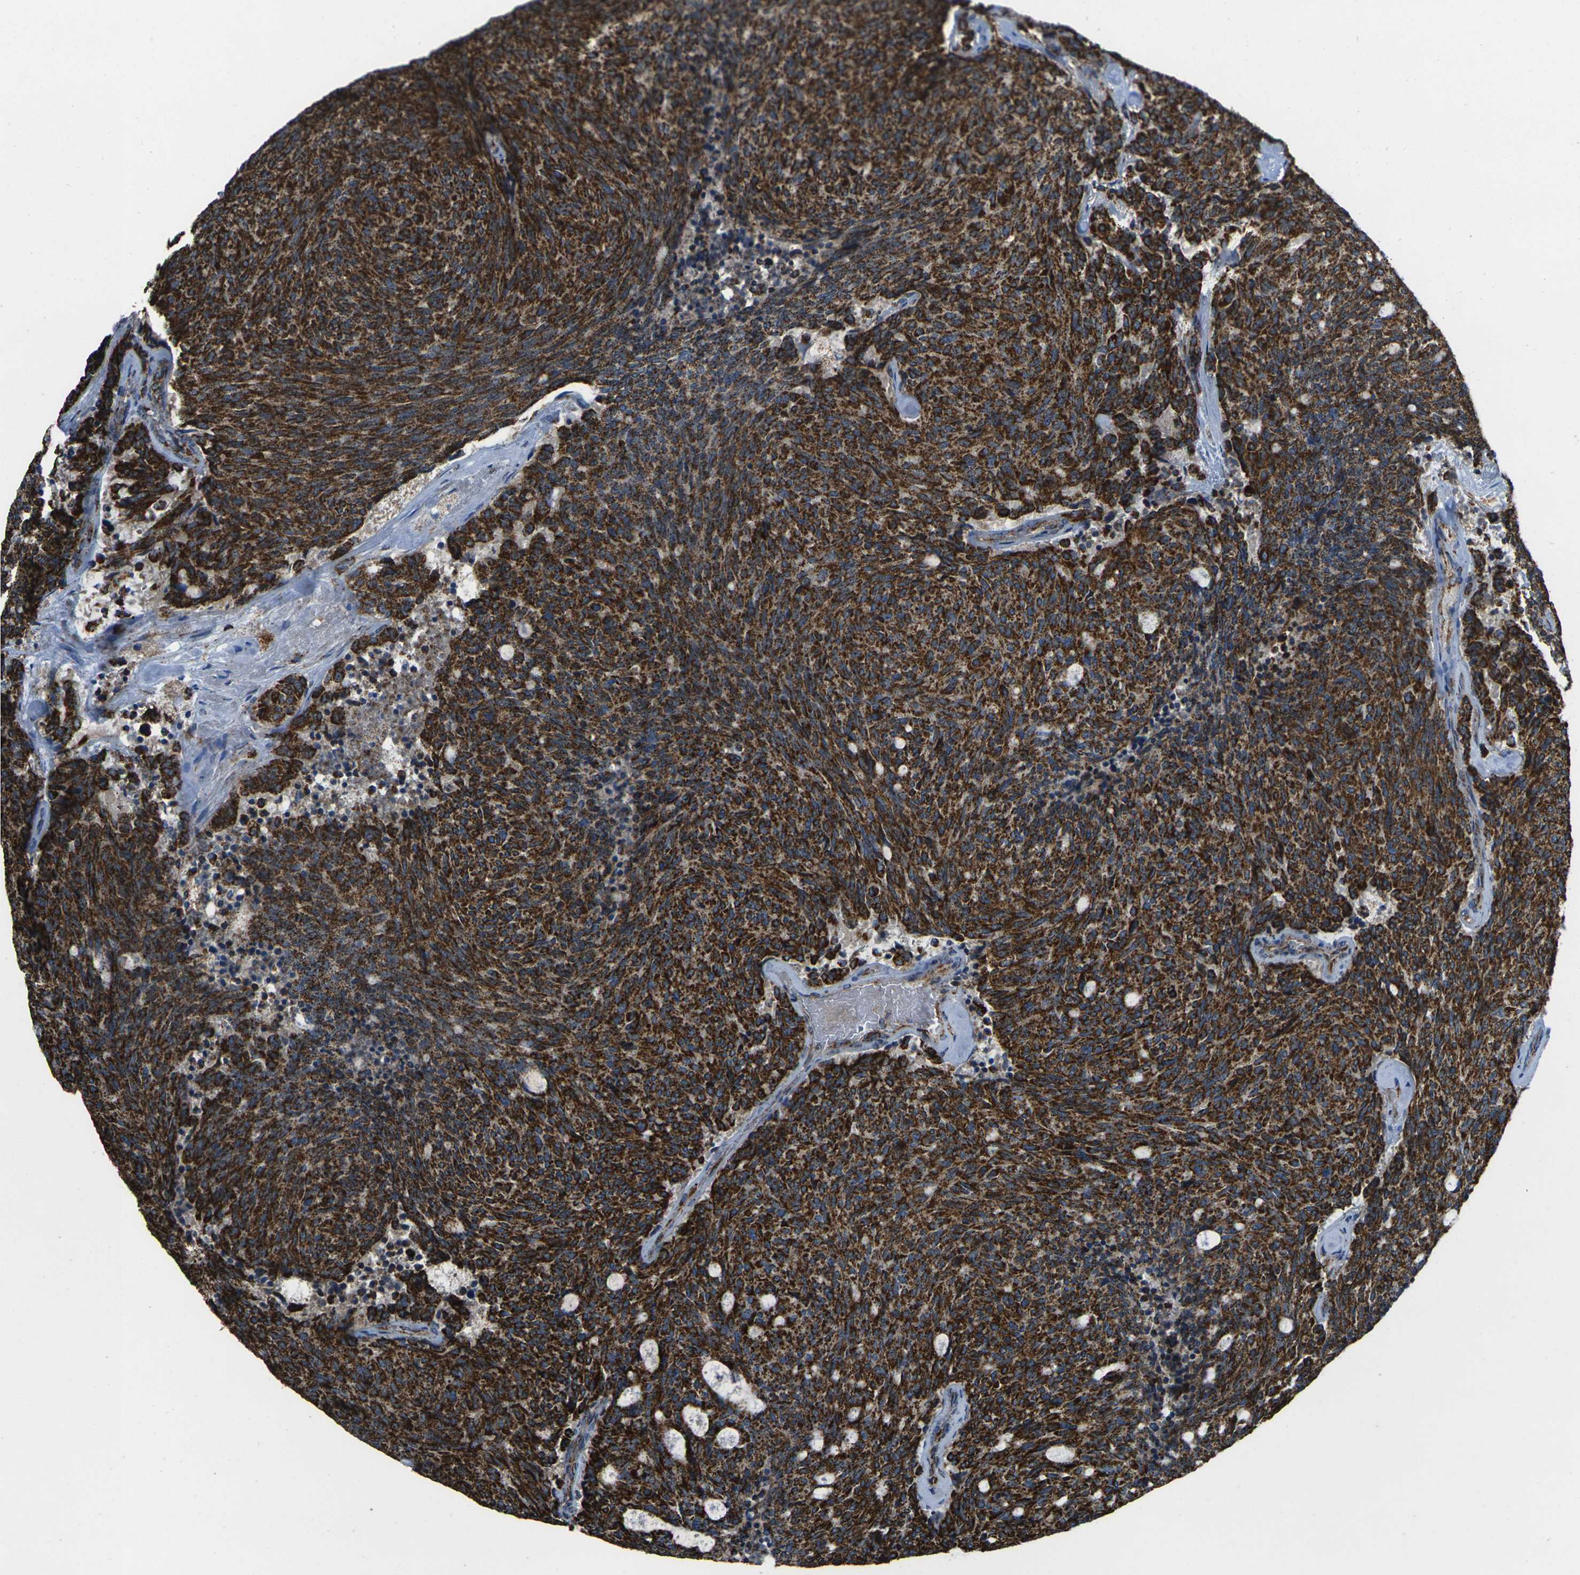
{"staining": {"intensity": "strong", "quantity": ">75%", "location": "cytoplasmic/membranous"}, "tissue": "carcinoid", "cell_type": "Tumor cells", "image_type": "cancer", "snomed": [{"axis": "morphology", "description": "Carcinoid, malignant, NOS"}, {"axis": "topography", "description": "Pancreas"}], "caption": "An IHC photomicrograph of neoplastic tissue is shown. Protein staining in brown highlights strong cytoplasmic/membranous positivity in malignant carcinoid within tumor cells.", "gene": "KLHL5", "patient": {"sex": "female", "age": 54}}